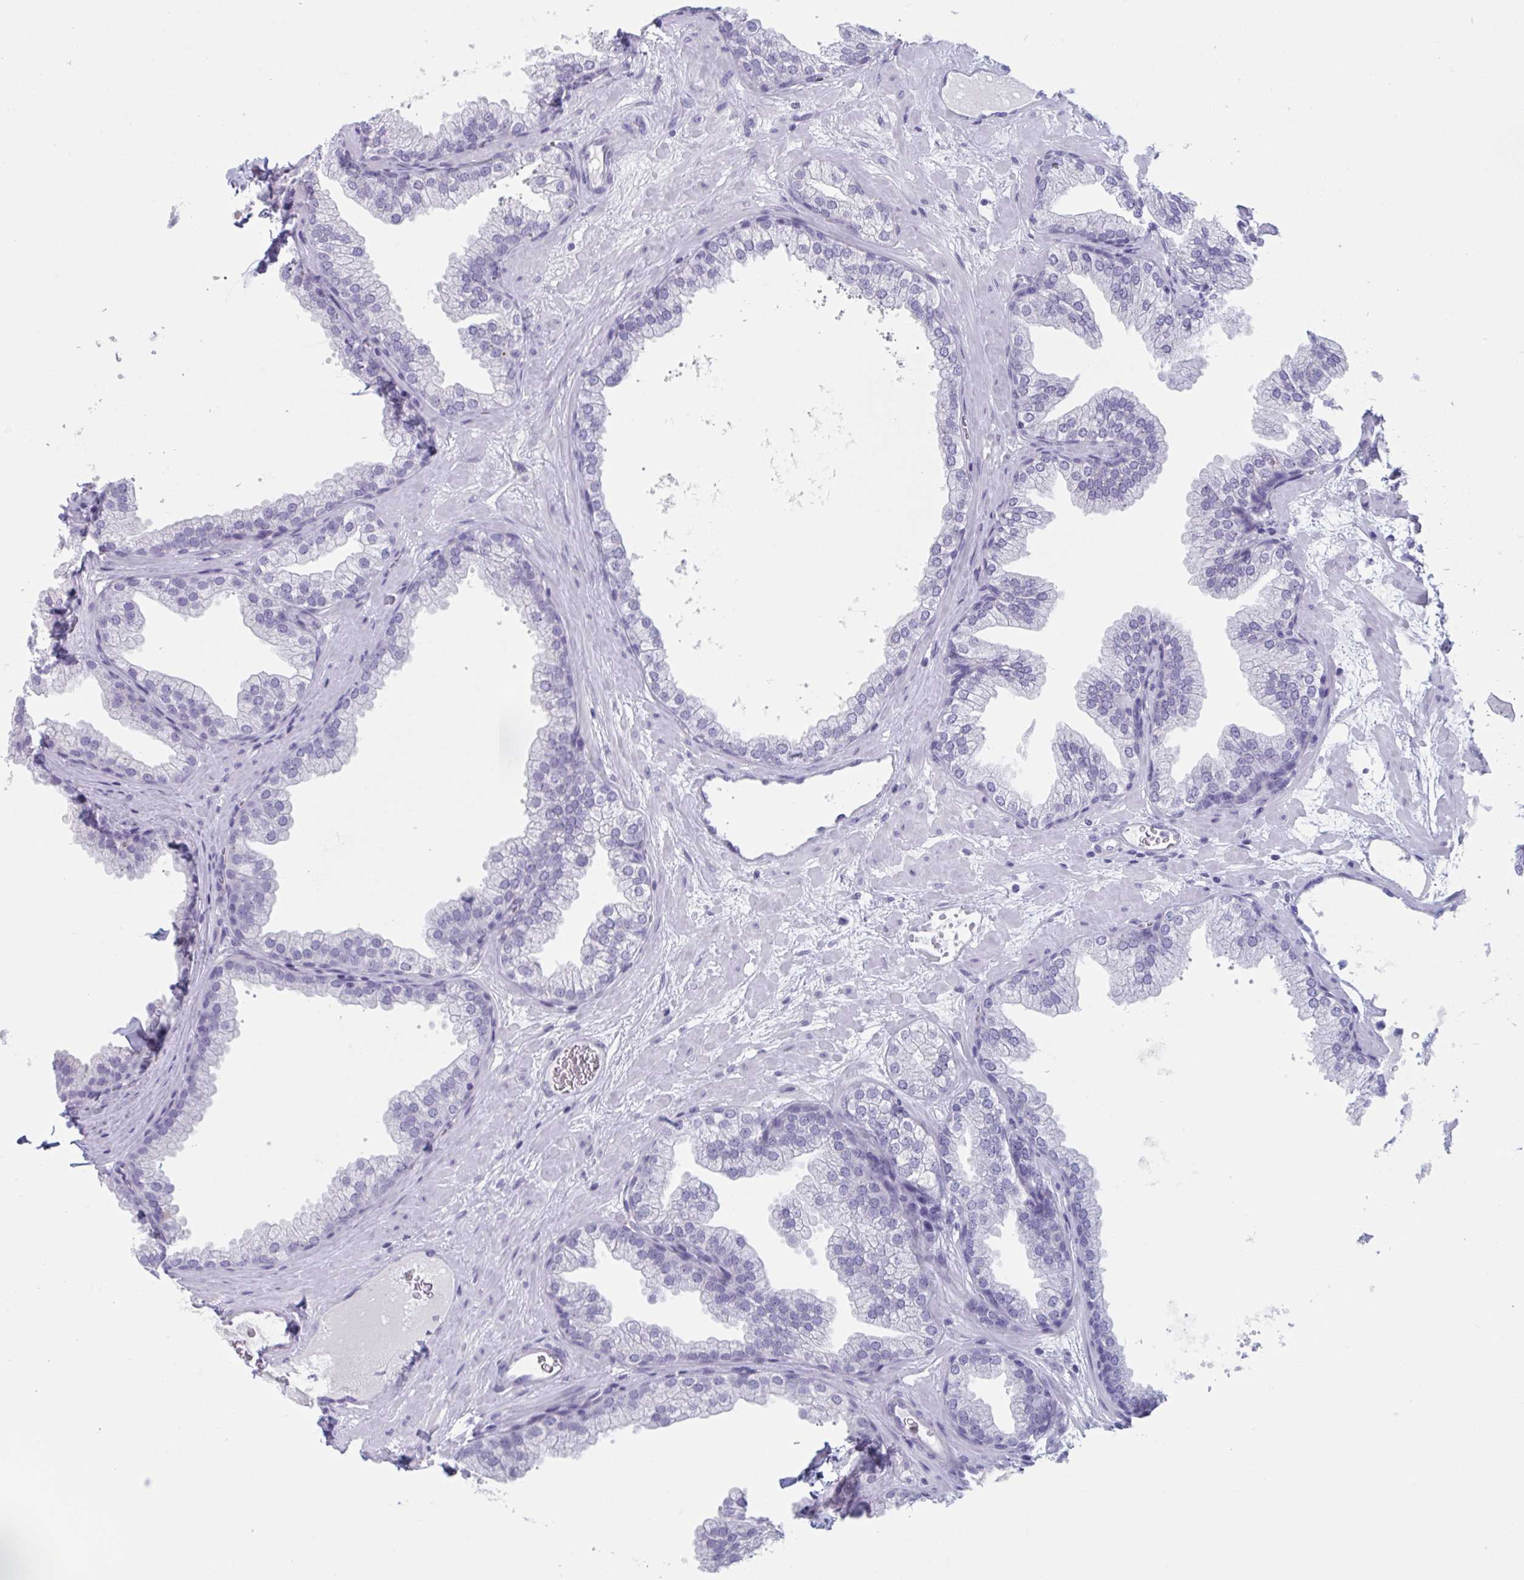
{"staining": {"intensity": "negative", "quantity": "none", "location": "none"}, "tissue": "prostate", "cell_type": "Glandular cells", "image_type": "normal", "snomed": [{"axis": "morphology", "description": "Normal tissue, NOS"}, {"axis": "topography", "description": "Prostate"}], "caption": "The micrograph shows no significant positivity in glandular cells of prostate.", "gene": "HSD11B2", "patient": {"sex": "male", "age": 37}}